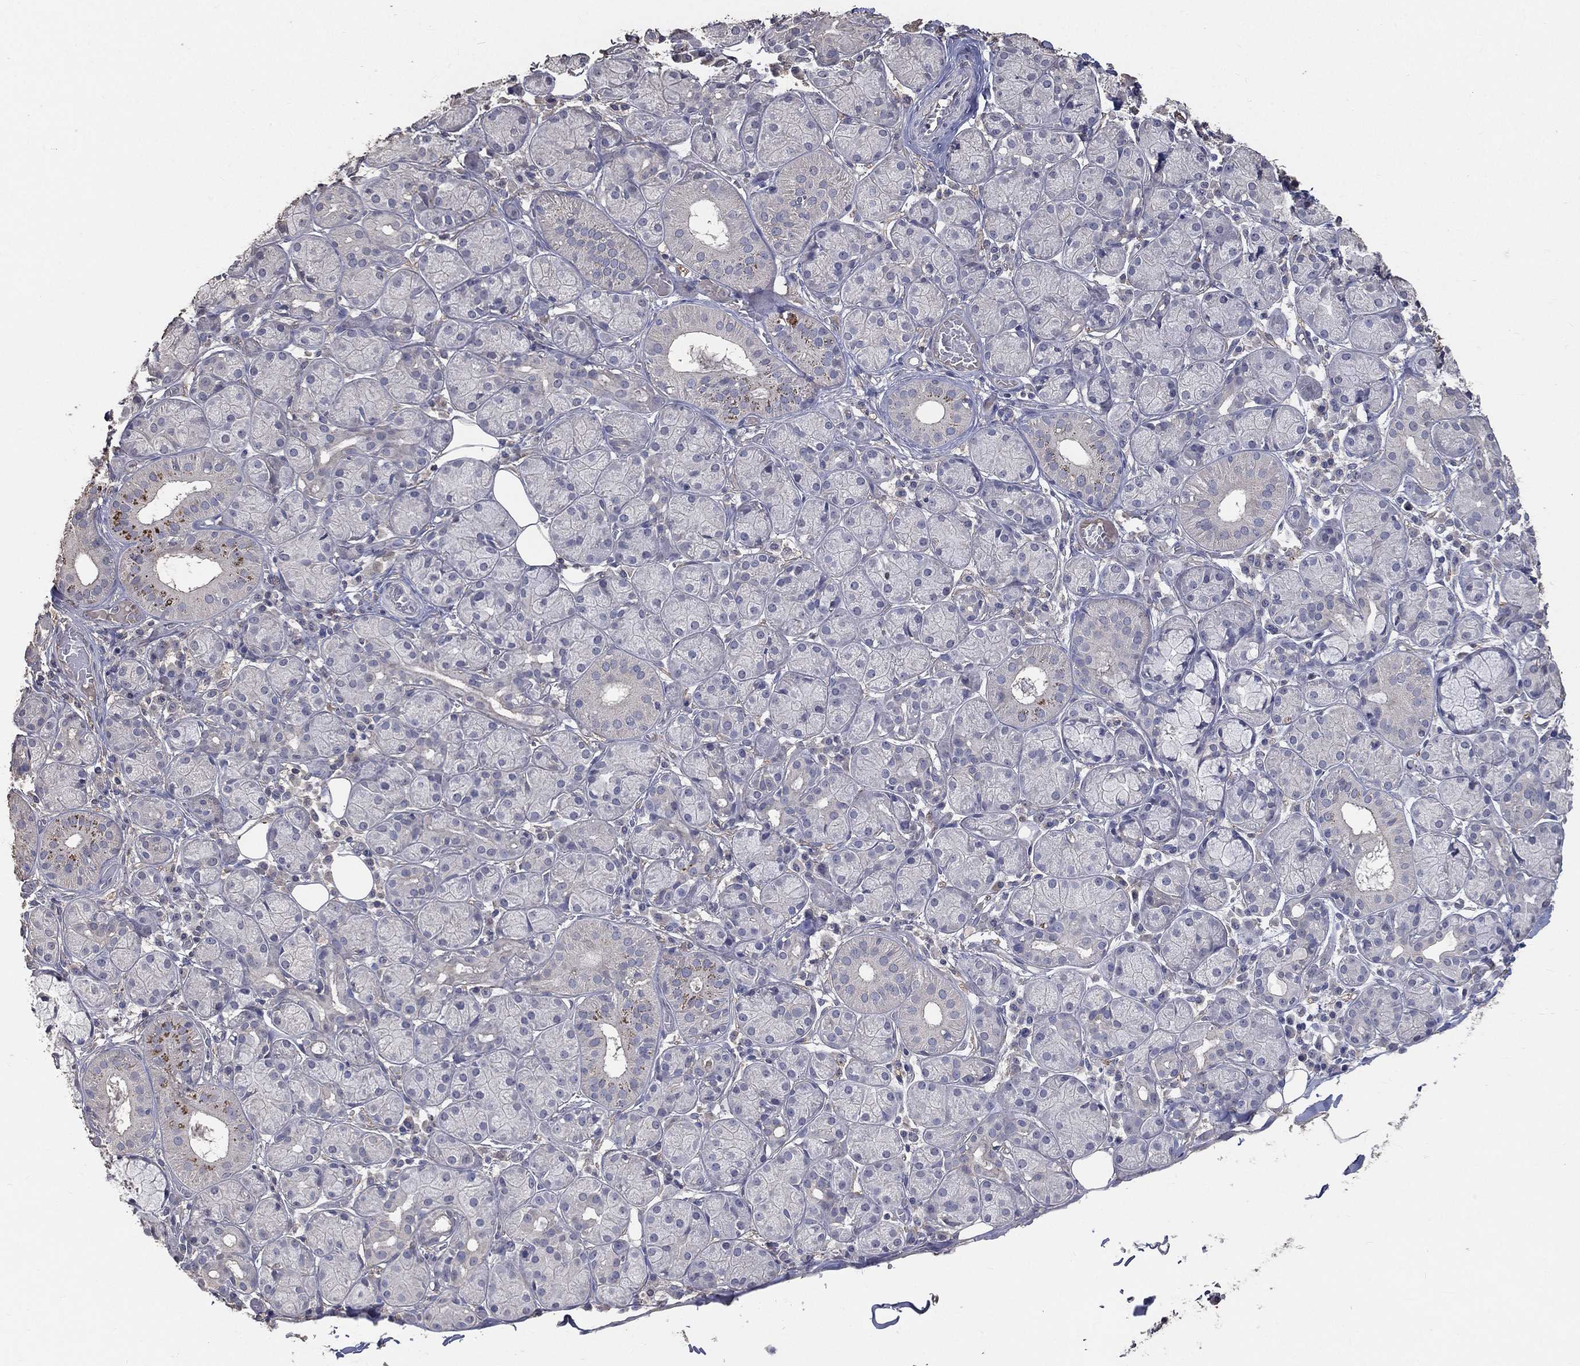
{"staining": {"intensity": "negative", "quantity": "none", "location": "none"}, "tissue": "salivary gland", "cell_type": "Glandular cells", "image_type": "normal", "snomed": [{"axis": "morphology", "description": "Normal tissue, NOS"}, {"axis": "topography", "description": "Salivary gland"}], "caption": "Immunohistochemical staining of unremarkable human salivary gland demonstrates no significant staining in glandular cells.", "gene": "SNAP25", "patient": {"sex": "male", "age": 71}}